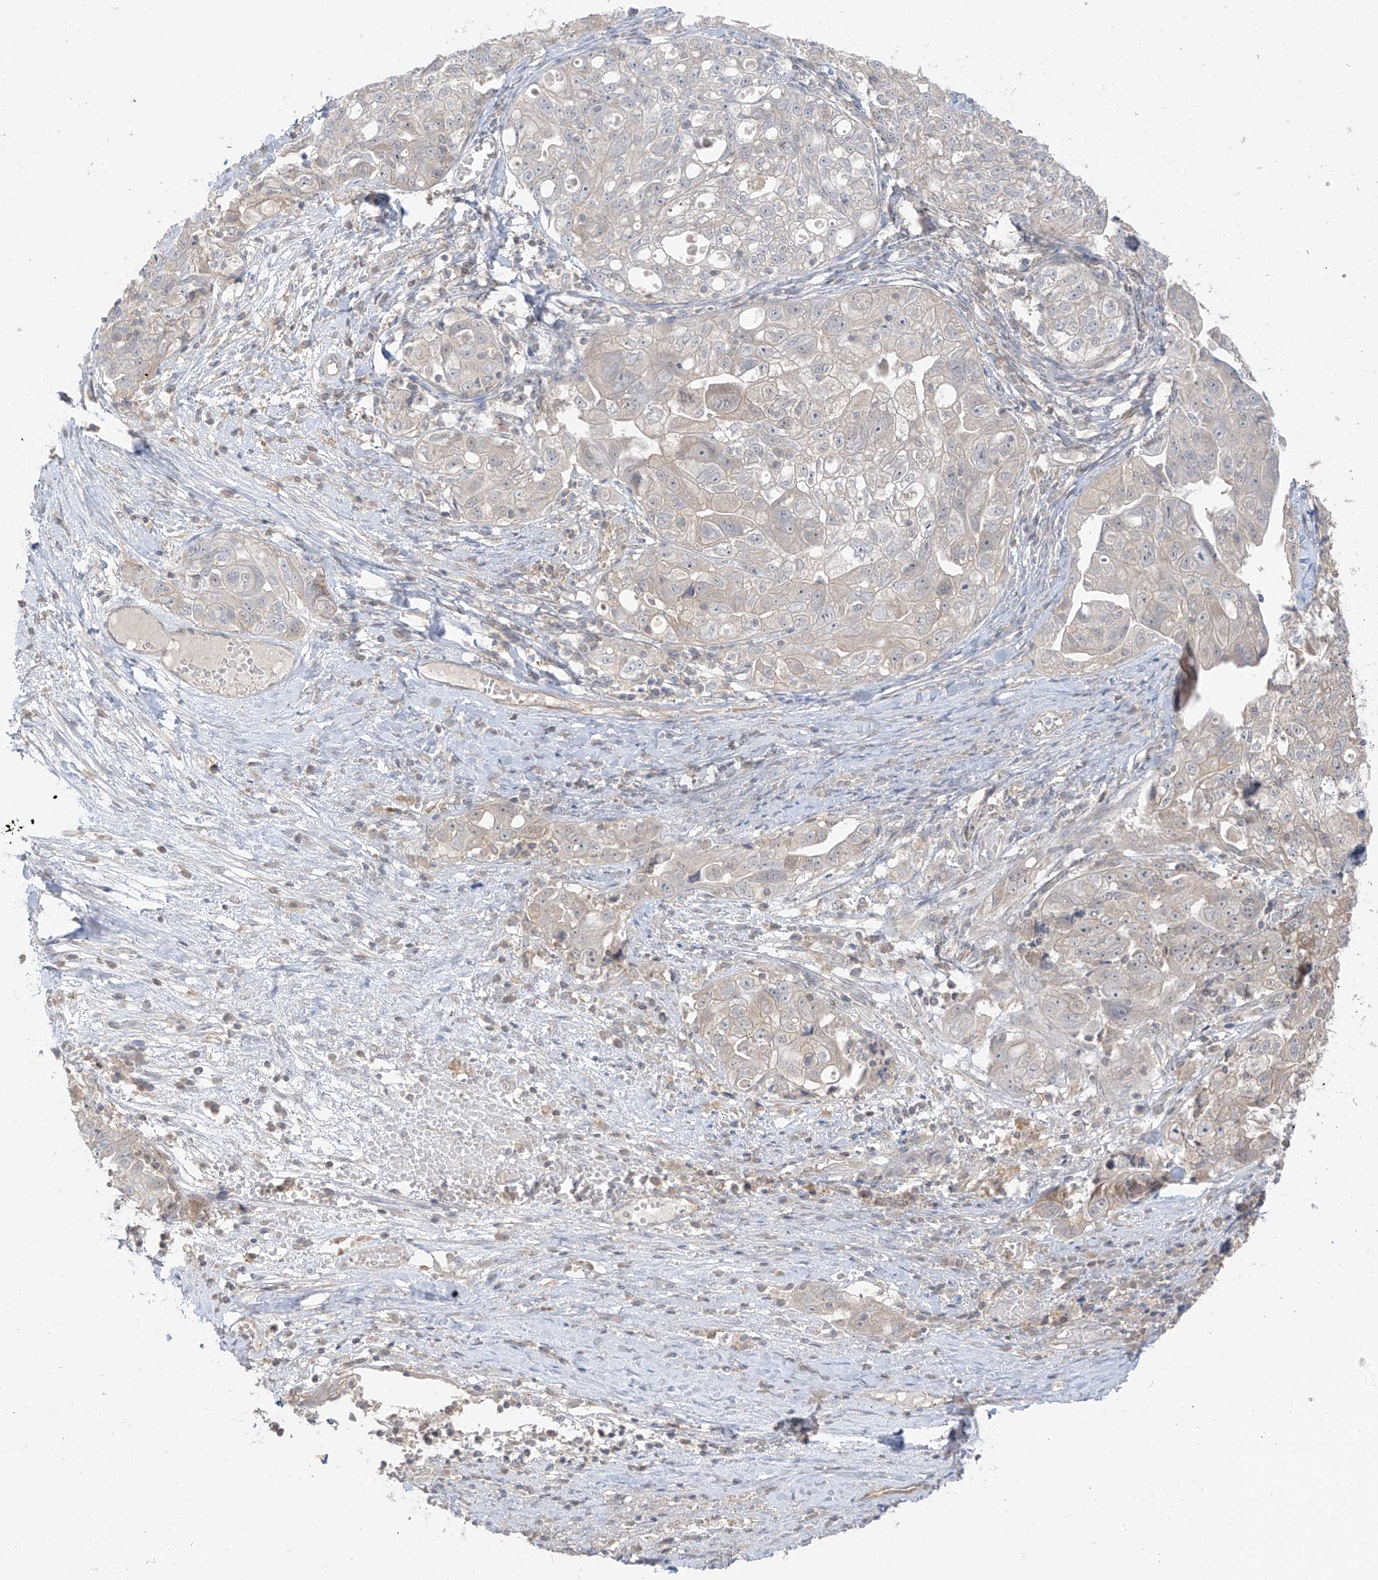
{"staining": {"intensity": "weak", "quantity": "<25%", "location": "cytoplasmic/membranous"}, "tissue": "ovarian cancer", "cell_type": "Tumor cells", "image_type": "cancer", "snomed": [{"axis": "morphology", "description": "Carcinoma, NOS"}, {"axis": "morphology", "description": "Cystadenocarcinoma, serous, NOS"}, {"axis": "topography", "description": "Ovary"}], "caption": "High magnification brightfield microscopy of ovarian cancer (serous cystadenocarcinoma) stained with DAB (3,3'-diaminobenzidine) (brown) and counterstained with hematoxylin (blue): tumor cells show no significant staining.", "gene": "ANGEL2", "patient": {"sex": "female", "age": 69}}